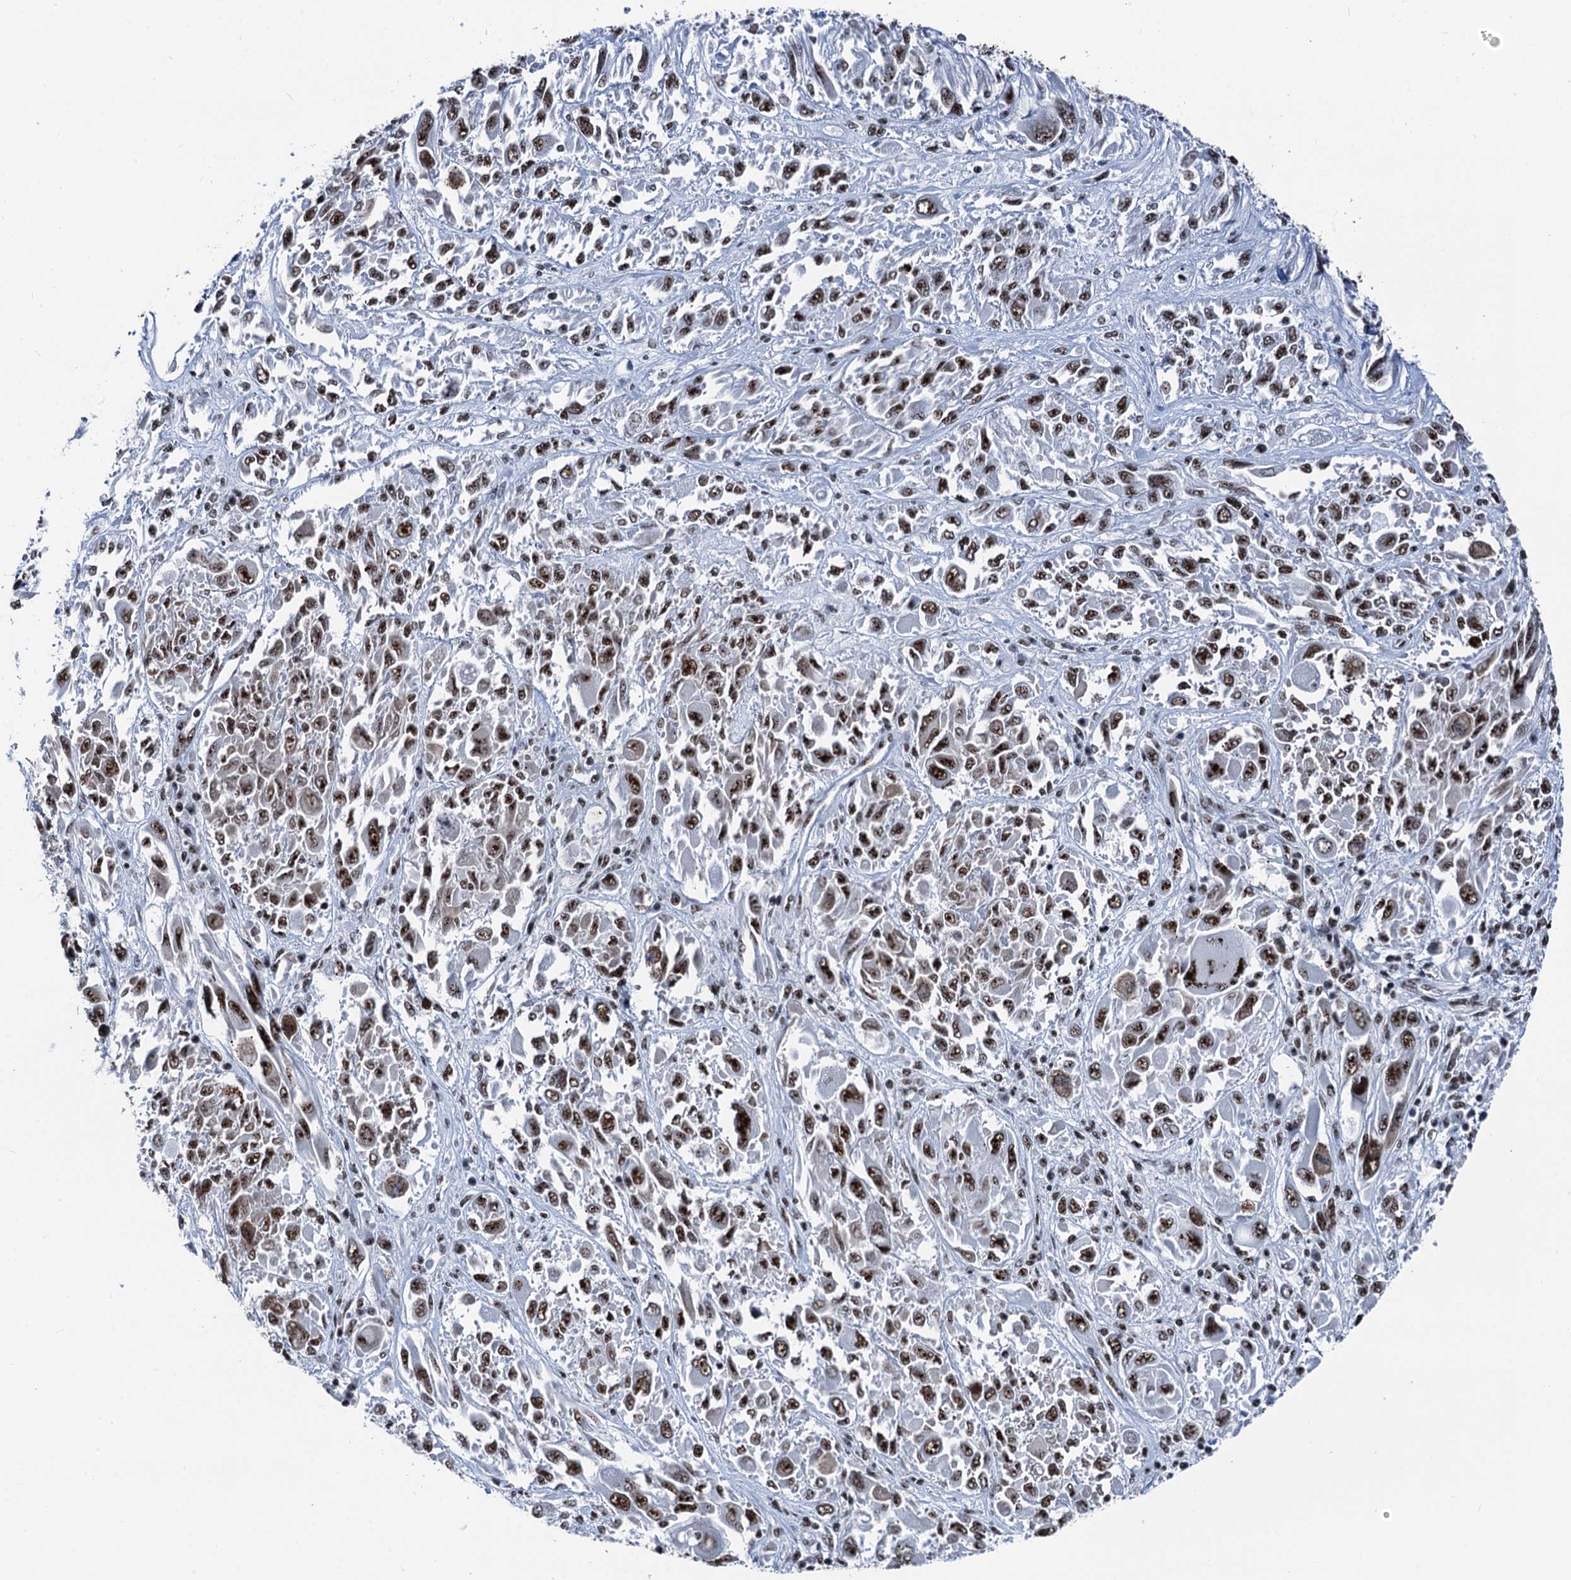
{"staining": {"intensity": "moderate", "quantity": ">75%", "location": "nuclear"}, "tissue": "melanoma", "cell_type": "Tumor cells", "image_type": "cancer", "snomed": [{"axis": "morphology", "description": "Malignant melanoma, NOS"}, {"axis": "topography", "description": "Skin"}], "caption": "An immunohistochemistry micrograph of neoplastic tissue is shown. Protein staining in brown labels moderate nuclear positivity in melanoma within tumor cells.", "gene": "DDX23", "patient": {"sex": "female", "age": 91}}